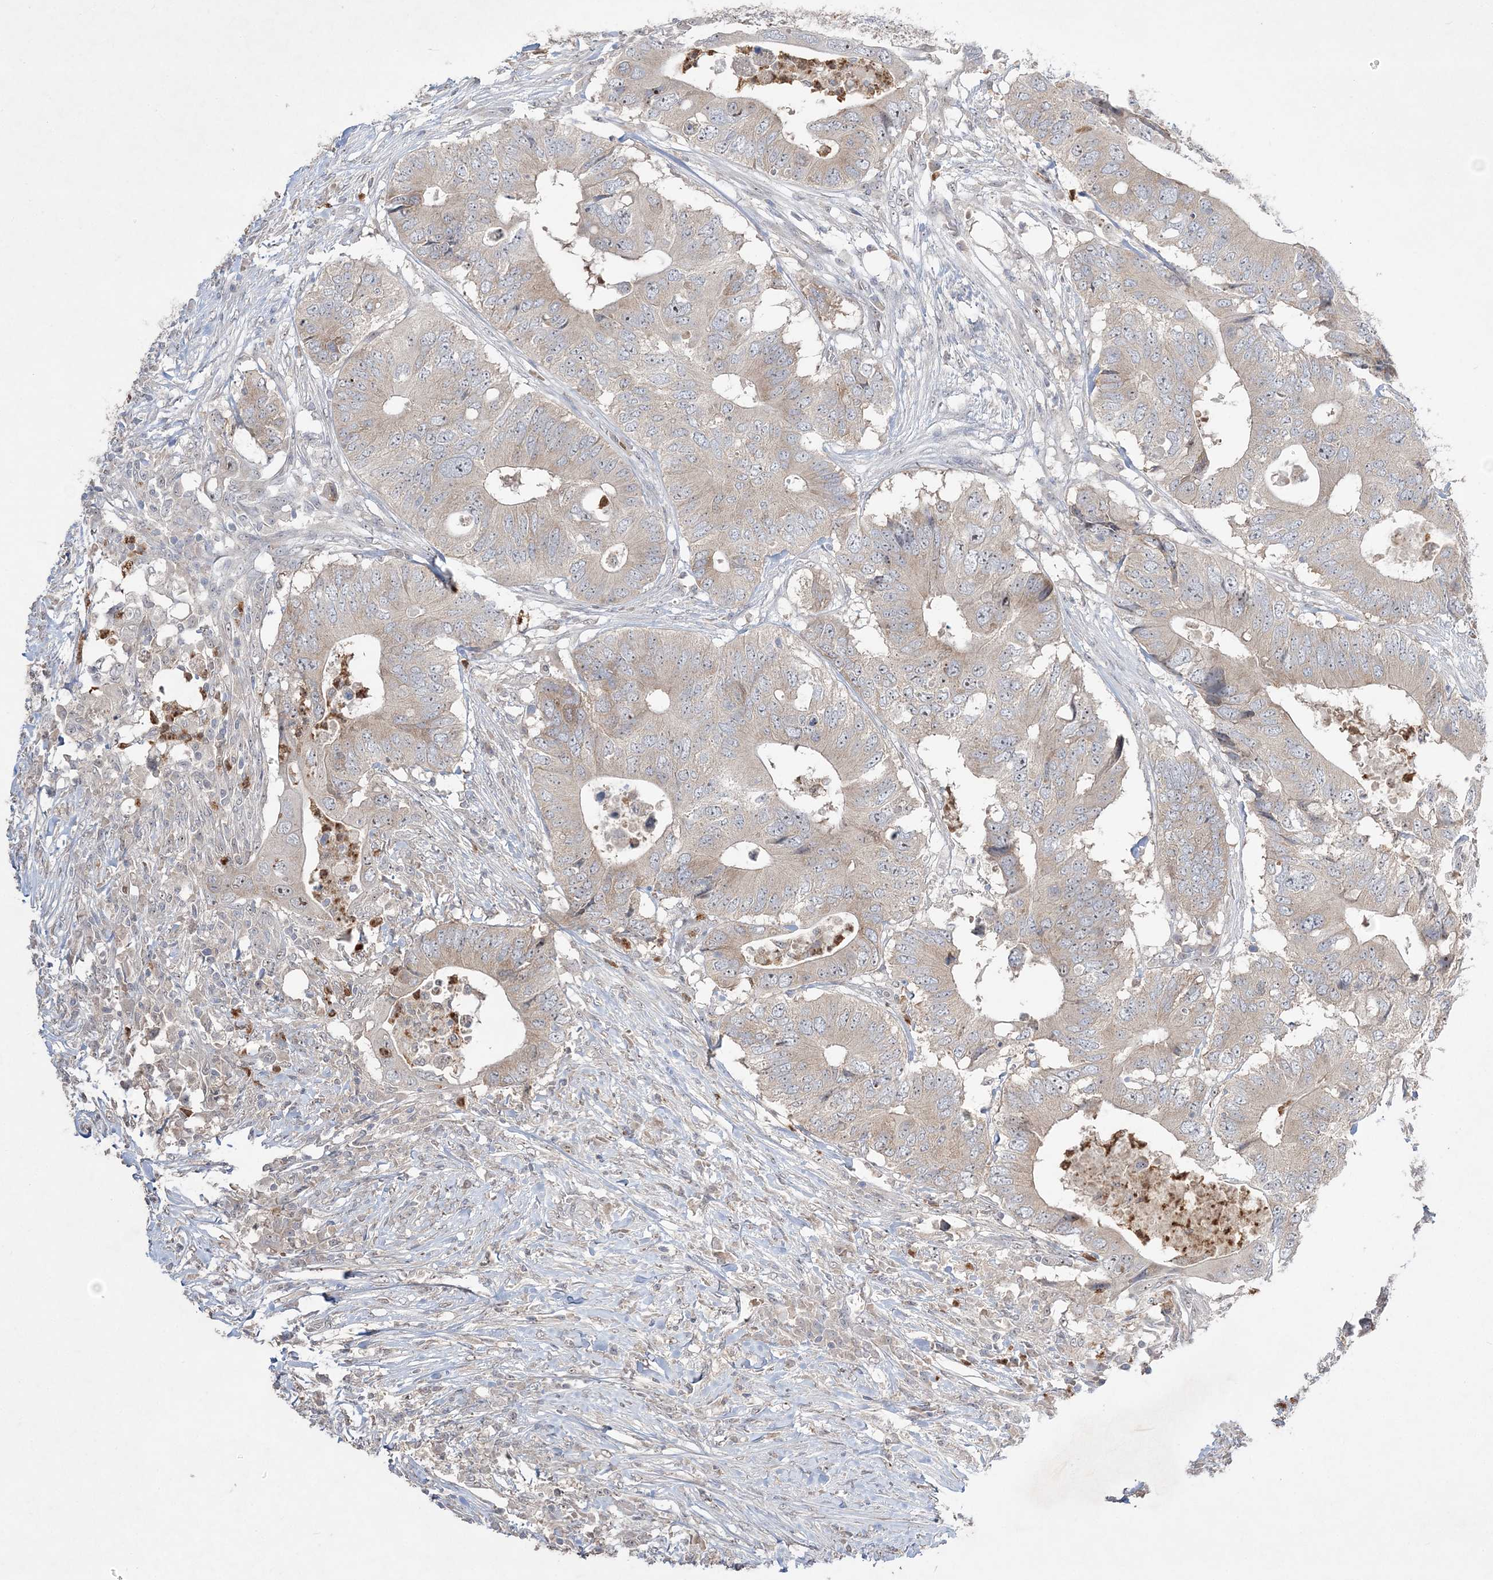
{"staining": {"intensity": "weak", "quantity": "25%-75%", "location": "cytoplasmic/membranous"}, "tissue": "colorectal cancer", "cell_type": "Tumor cells", "image_type": "cancer", "snomed": [{"axis": "morphology", "description": "Adenocarcinoma, NOS"}, {"axis": "topography", "description": "Colon"}], "caption": "This histopathology image displays immunohistochemistry (IHC) staining of adenocarcinoma (colorectal), with low weak cytoplasmic/membranous staining in approximately 25%-75% of tumor cells.", "gene": "NOP16", "patient": {"sex": "male", "age": 71}}